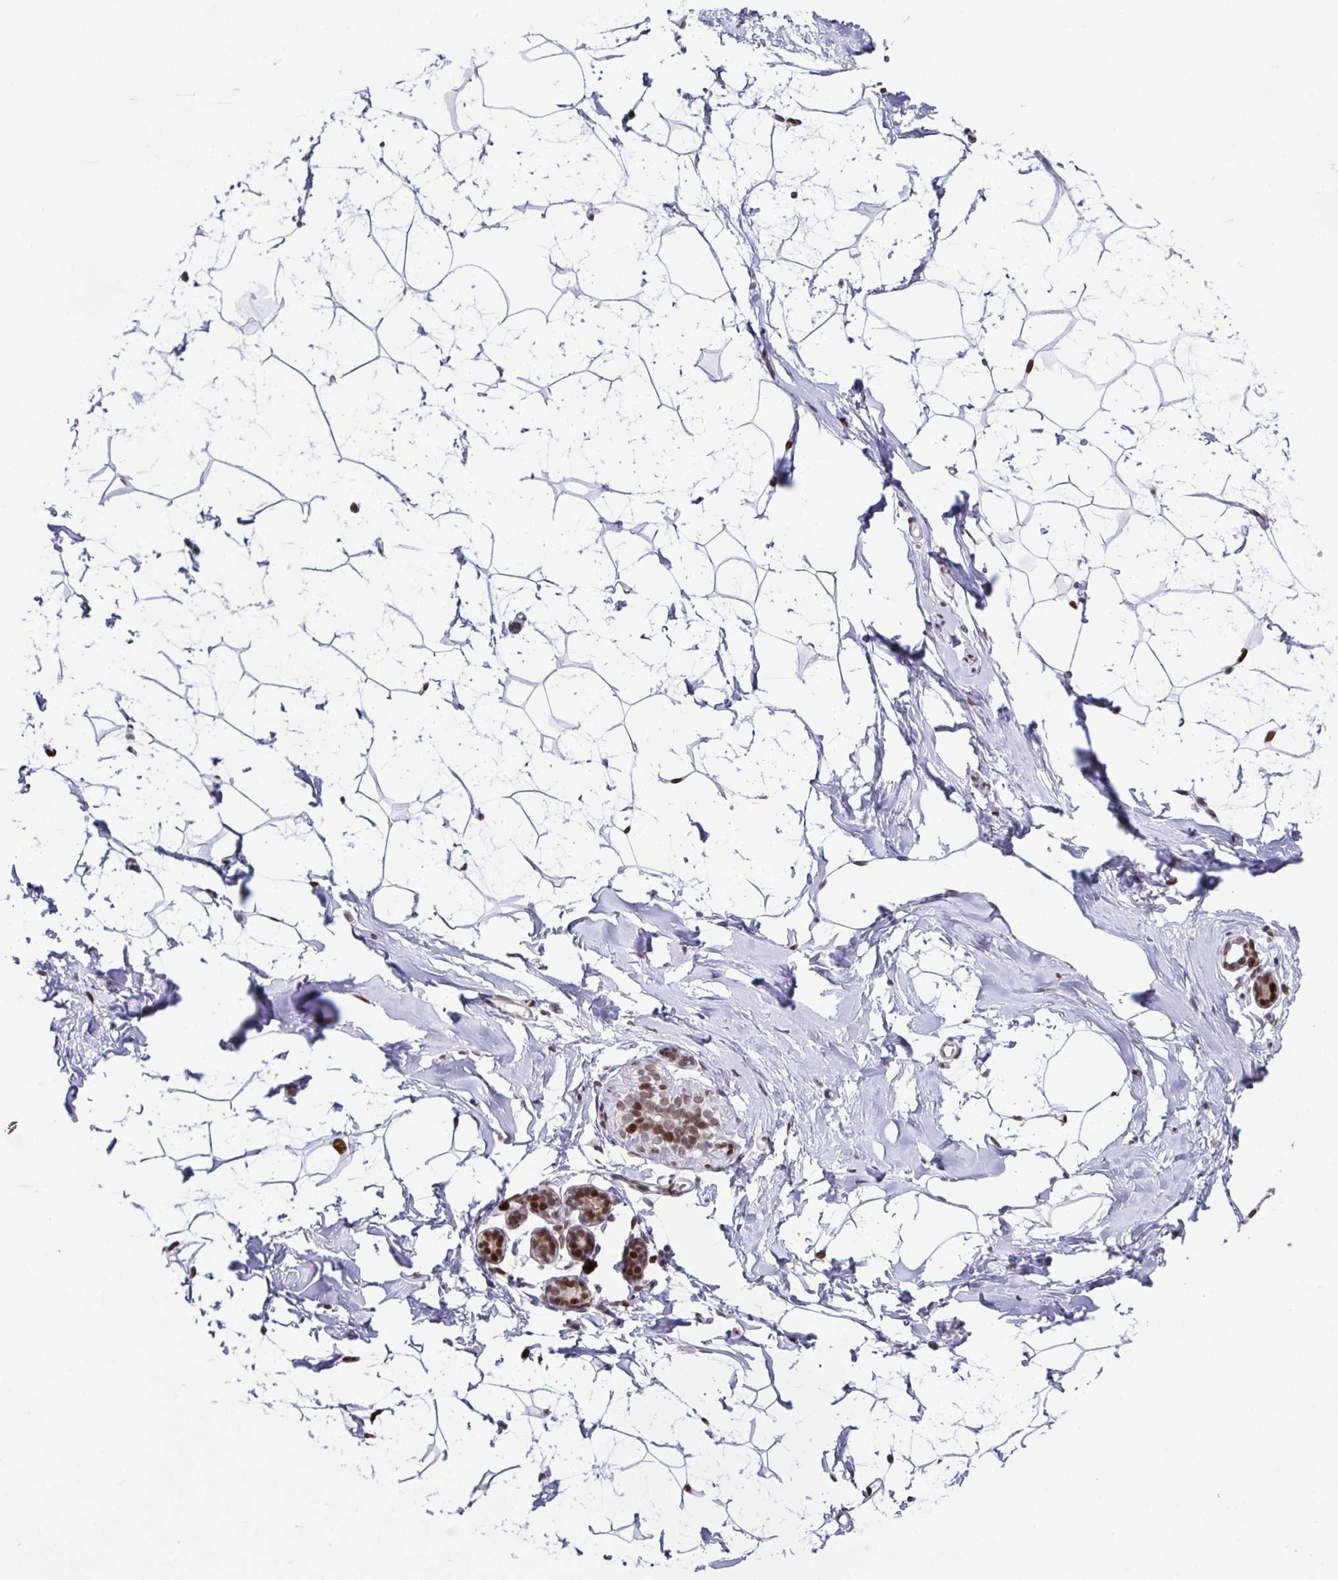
{"staining": {"intensity": "moderate", "quantity": "<25%", "location": "nuclear"}, "tissue": "breast", "cell_type": "Adipocytes", "image_type": "normal", "snomed": [{"axis": "morphology", "description": "Normal tissue, NOS"}, {"axis": "topography", "description": "Breast"}], "caption": "Immunohistochemistry (IHC) image of benign breast stained for a protein (brown), which reveals low levels of moderate nuclear positivity in approximately <25% of adipocytes.", "gene": "RB1", "patient": {"sex": "female", "age": 32}}